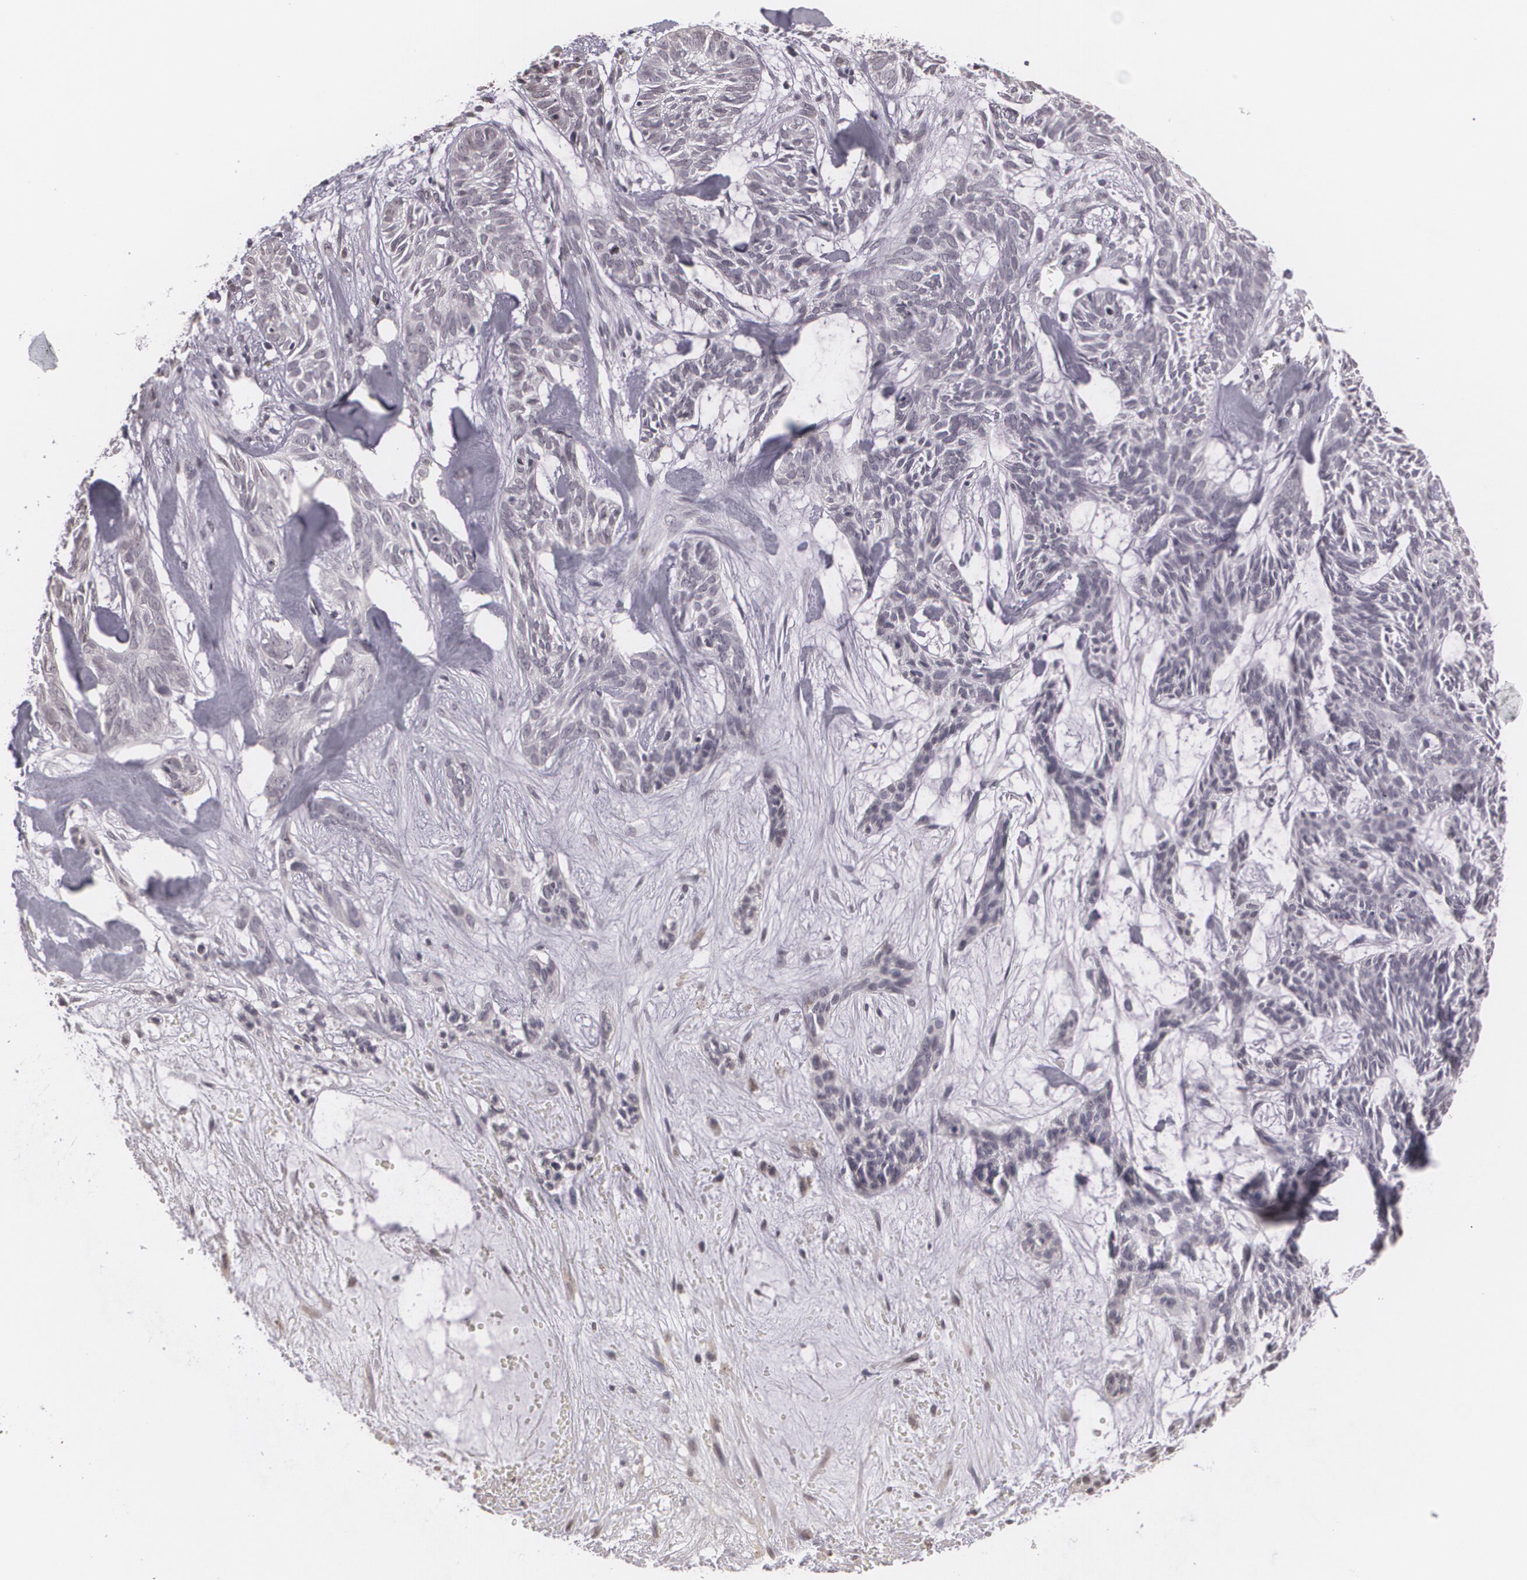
{"staining": {"intensity": "negative", "quantity": "none", "location": "none"}, "tissue": "skin cancer", "cell_type": "Tumor cells", "image_type": "cancer", "snomed": [{"axis": "morphology", "description": "Basal cell carcinoma"}, {"axis": "topography", "description": "Skin"}], "caption": "Histopathology image shows no significant protein positivity in tumor cells of skin cancer. The staining was performed using DAB to visualize the protein expression in brown, while the nuclei were stained in blue with hematoxylin (Magnification: 20x).", "gene": "MUC1", "patient": {"sex": "male", "age": 75}}